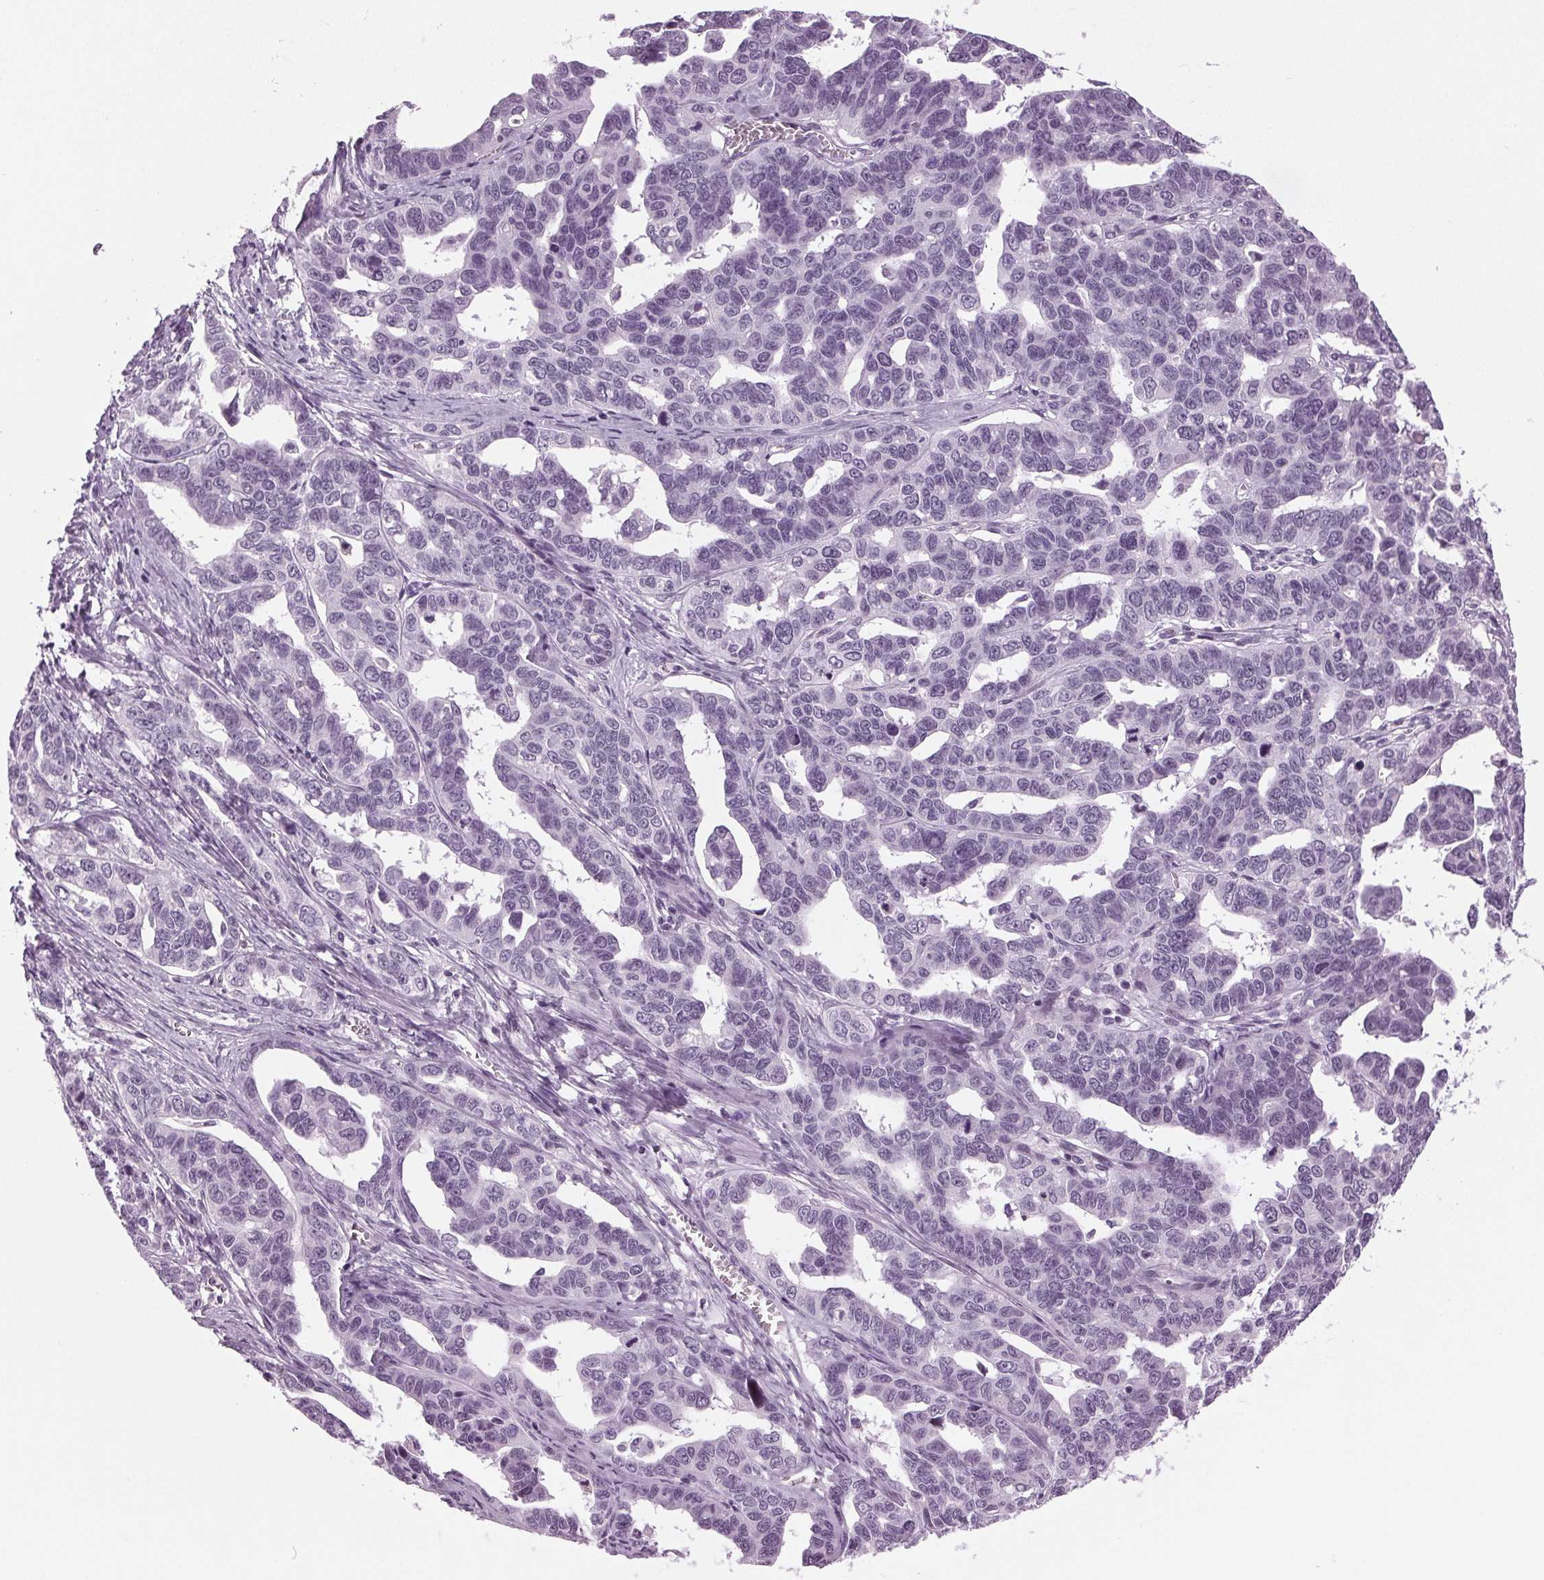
{"staining": {"intensity": "negative", "quantity": "none", "location": "none"}, "tissue": "ovarian cancer", "cell_type": "Tumor cells", "image_type": "cancer", "snomed": [{"axis": "morphology", "description": "Cystadenocarcinoma, serous, NOS"}, {"axis": "topography", "description": "Ovary"}], "caption": "Immunohistochemistry micrograph of neoplastic tissue: serous cystadenocarcinoma (ovarian) stained with DAB displays no significant protein staining in tumor cells. (Stains: DAB (3,3'-diaminobenzidine) IHC with hematoxylin counter stain, Microscopy: brightfield microscopy at high magnification).", "gene": "DNAH12", "patient": {"sex": "female", "age": 69}}